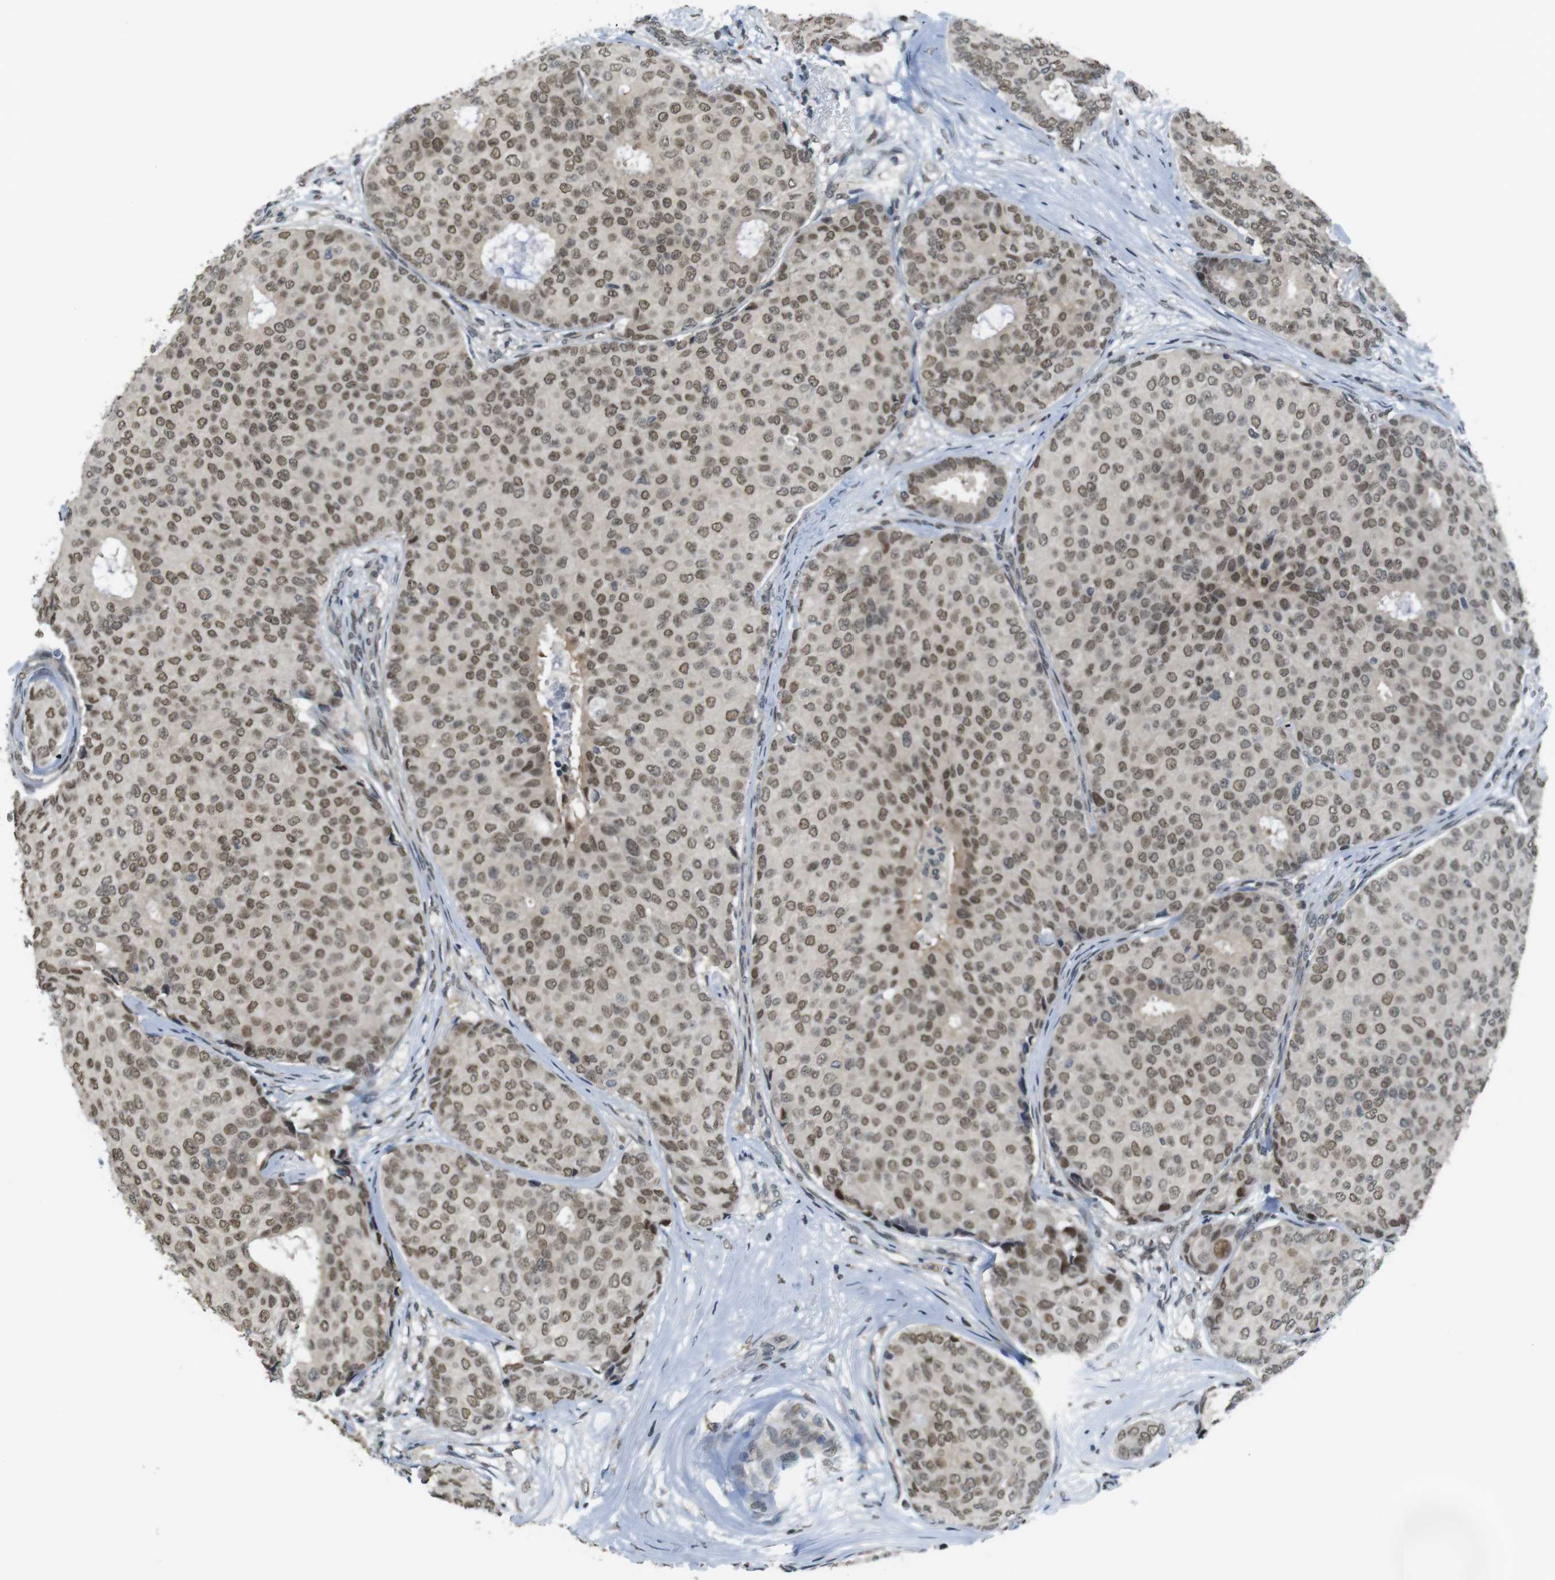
{"staining": {"intensity": "moderate", "quantity": ">75%", "location": "nuclear"}, "tissue": "breast cancer", "cell_type": "Tumor cells", "image_type": "cancer", "snomed": [{"axis": "morphology", "description": "Duct carcinoma"}, {"axis": "topography", "description": "Breast"}], "caption": "IHC micrograph of neoplastic tissue: infiltrating ductal carcinoma (breast) stained using IHC displays medium levels of moderate protein expression localized specifically in the nuclear of tumor cells, appearing as a nuclear brown color.", "gene": "USP7", "patient": {"sex": "female", "age": 75}}